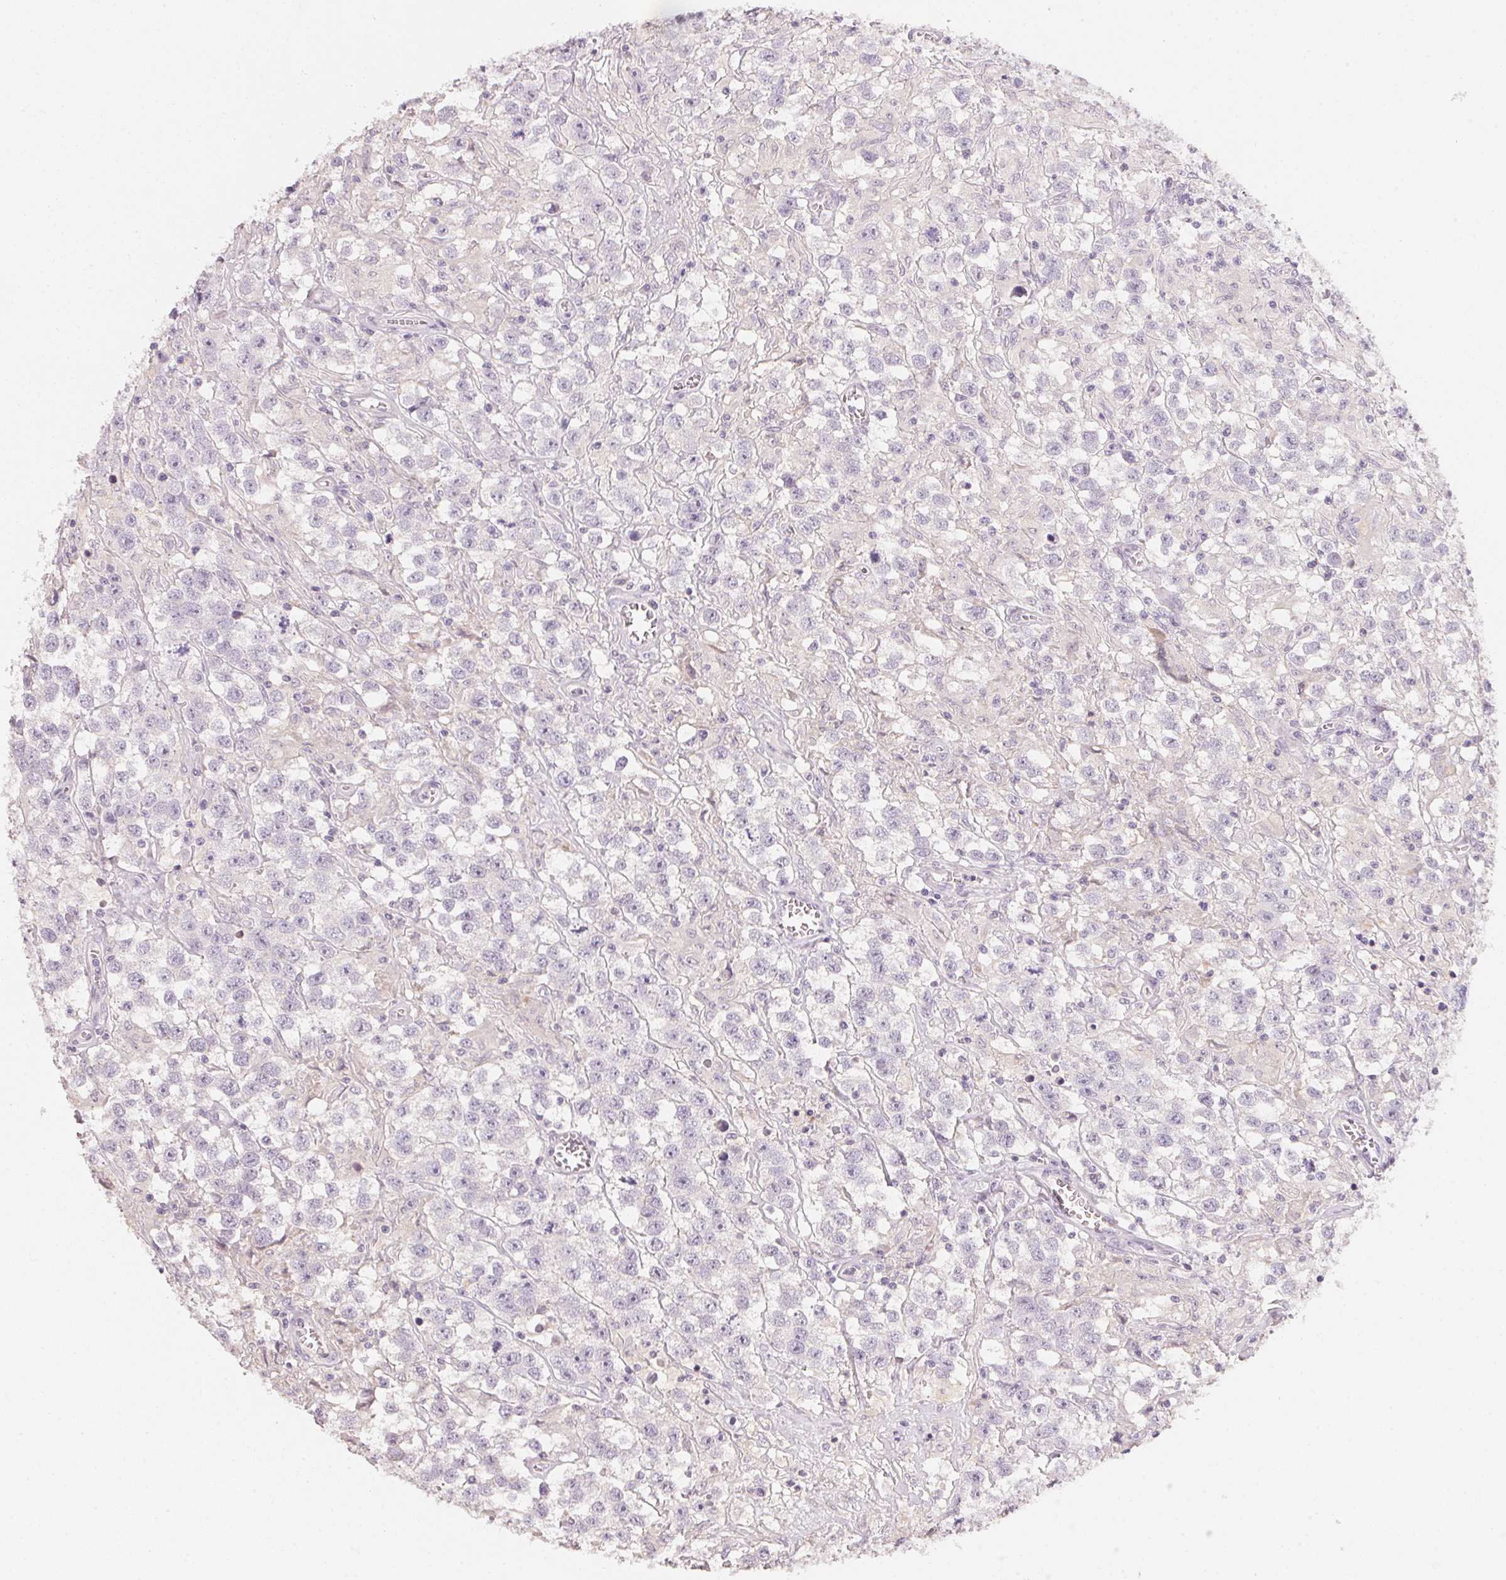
{"staining": {"intensity": "negative", "quantity": "none", "location": "none"}, "tissue": "testis cancer", "cell_type": "Tumor cells", "image_type": "cancer", "snomed": [{"axis": "morphology", "description": "Seminoma, NOS"}, {"axis": "topography", "description": "Testis"}], "caption": "An immunohistochemistry (IHC) micrograph of testis cancer is shown. There is no staining in tumor cells of testis cancer.", "gene": "TREH", "patient": {"sex": "male", "age": 43}}